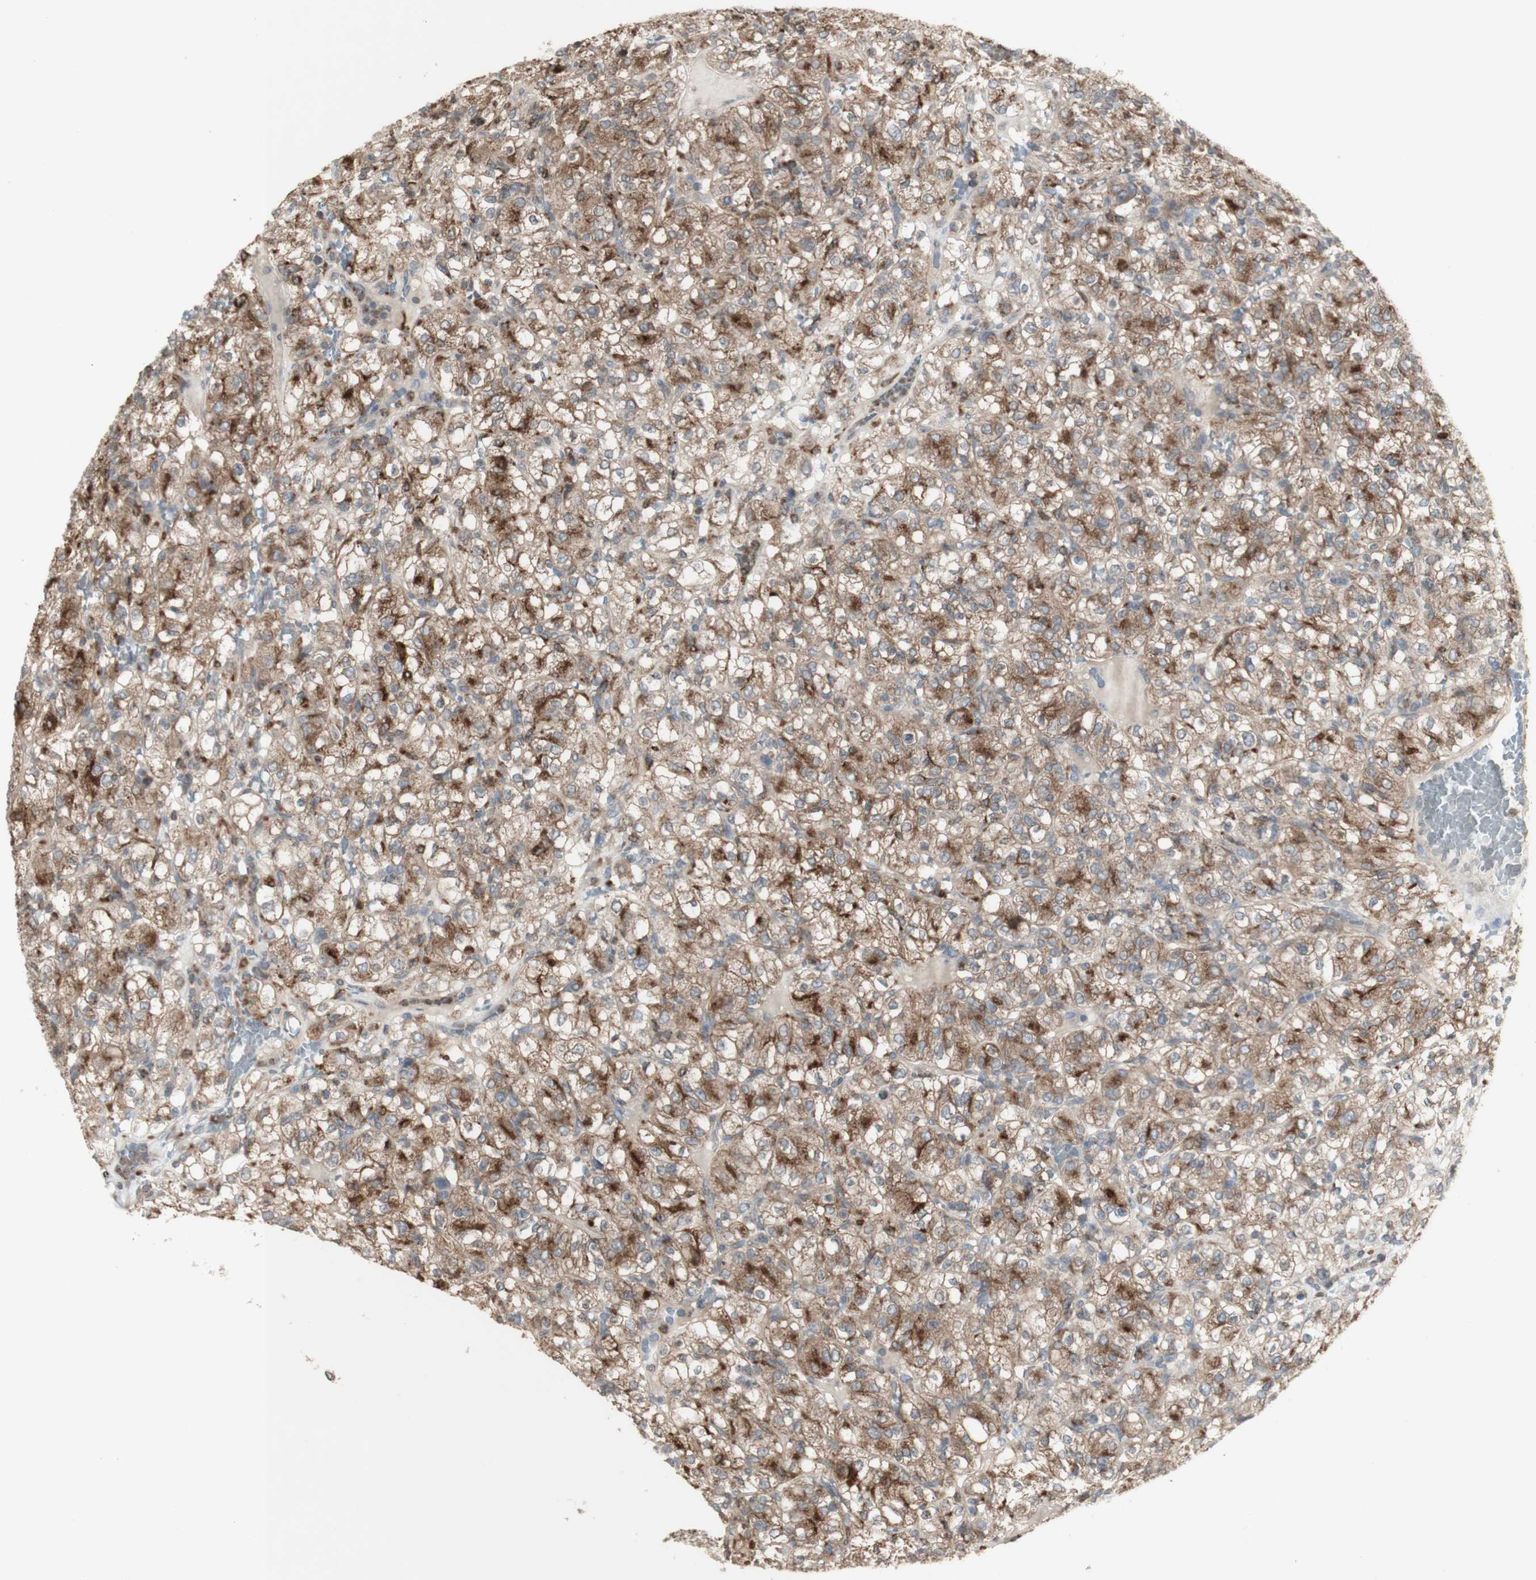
{"staining": {"intensity": "moderate", "quantity": ">75%", "location": "cytoplasmic/membranous"}, "tissue": "renal cancer", "cell_type": "Tumor cells", "image_type": "cancer", "snomed": [{"axis": "morphology", "description": "Normal tissue, NOS"}, {"axis": "morphology", "description": "Adenocarcinoma, NOS"}, {"axis": "topography", "description": "Kidney"}], "caption": "This is a micrograph of immunohistochemistry staining of adenocarcinoma (renal), which shows moderate staining in the cytoplasmic/membranous of tumor cells.", "gene": "ATP6V1E1", "patient": {"sex": "female", "age": 72}}